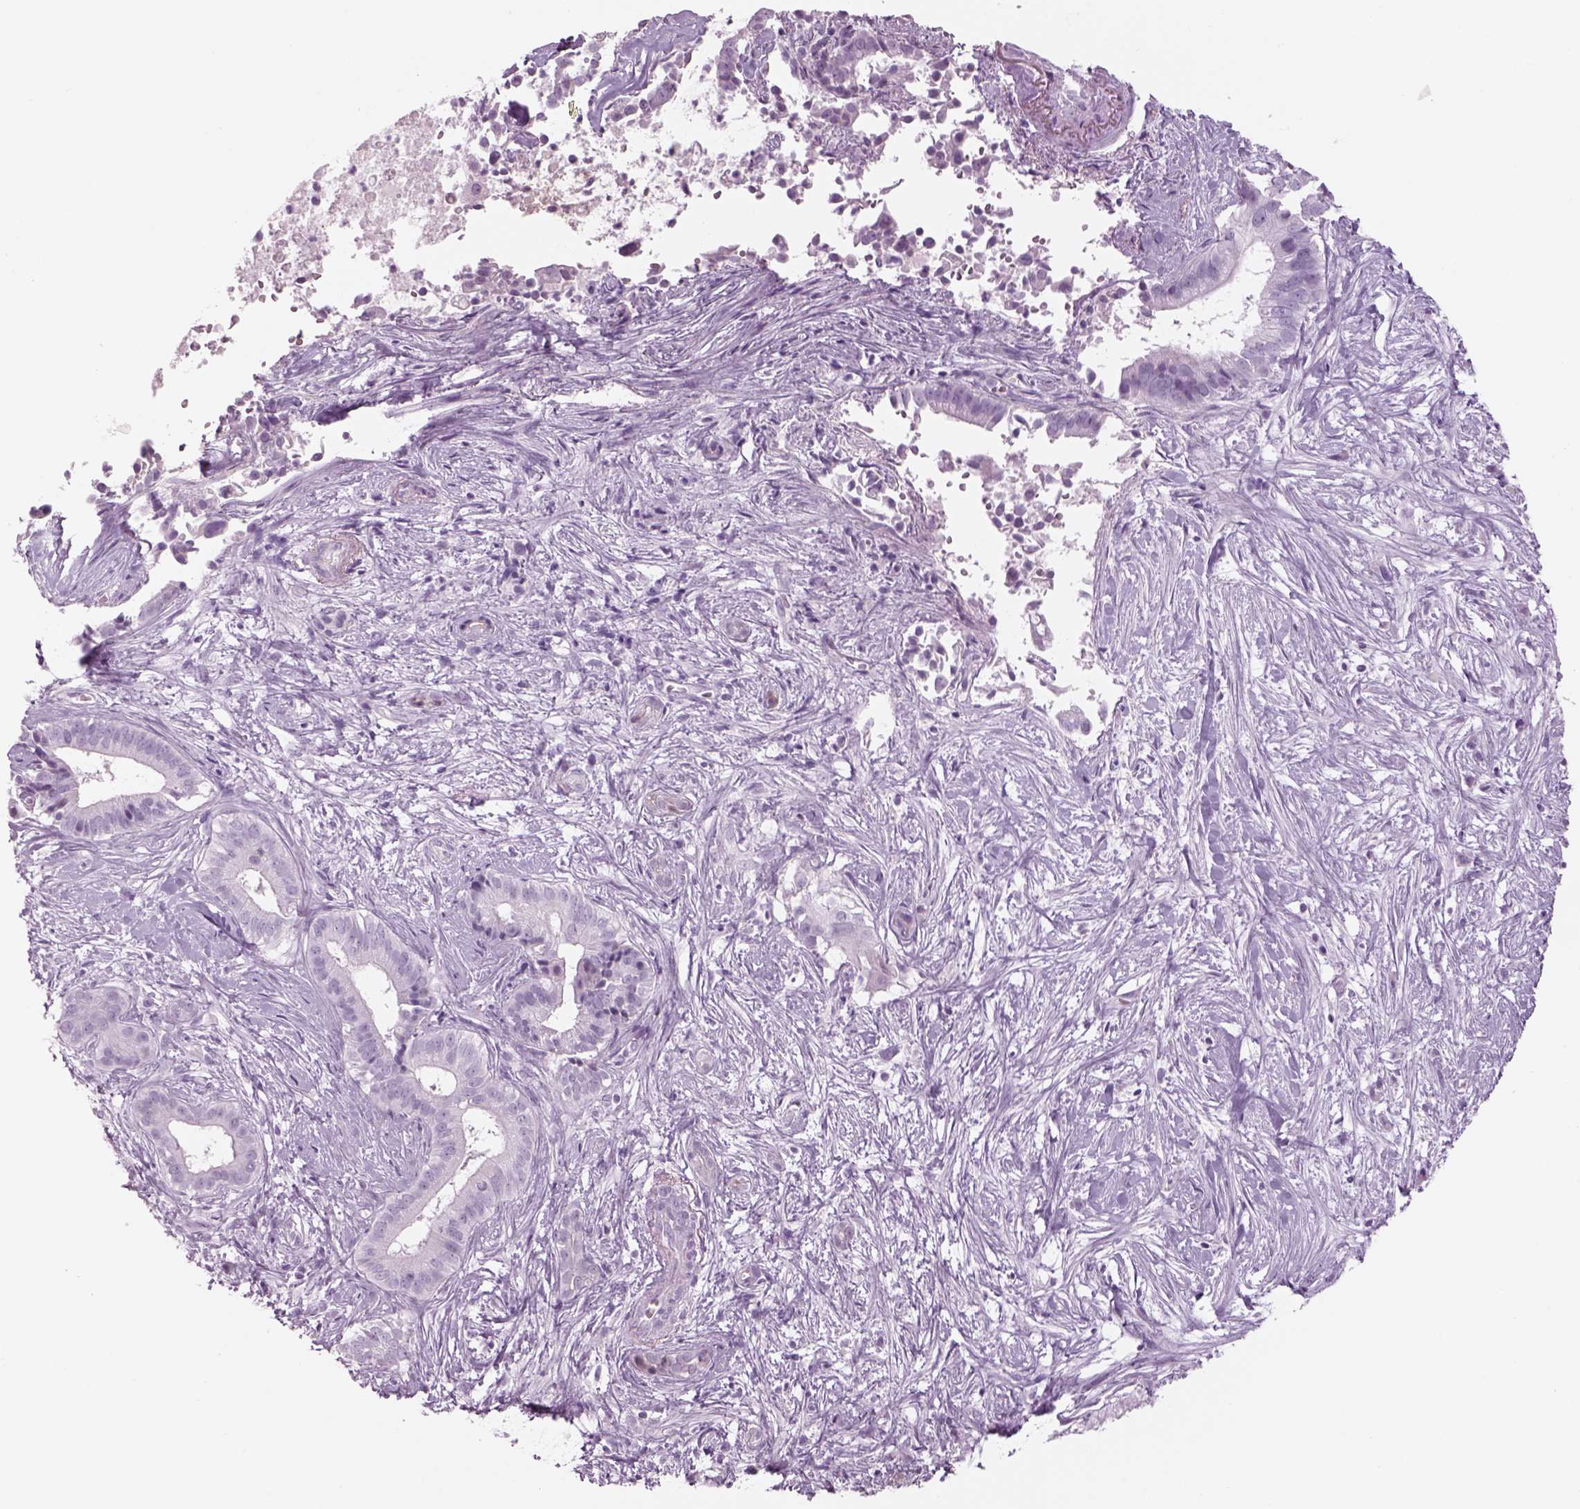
{"staining": {"intensity": "negative", "quantity": "none", "location": "none"}, "tissue": "pancreatic cancer", "cell_type": "Tumor cells", "image_type": "cancer", "snomed": [{"axis": "morphology", "description": "Adenocarcinoma, NOS"}, {"axis": "topography", "description": "Pancreas"}], "caption": "IHC photomicrograph of neoplastic tissue: human pancreatic cancer stained with DAB reveals no significant protein positivity in tumor cells.", "gene": "GAS2L2", "patient": {"sex": "male", "age": 61}}